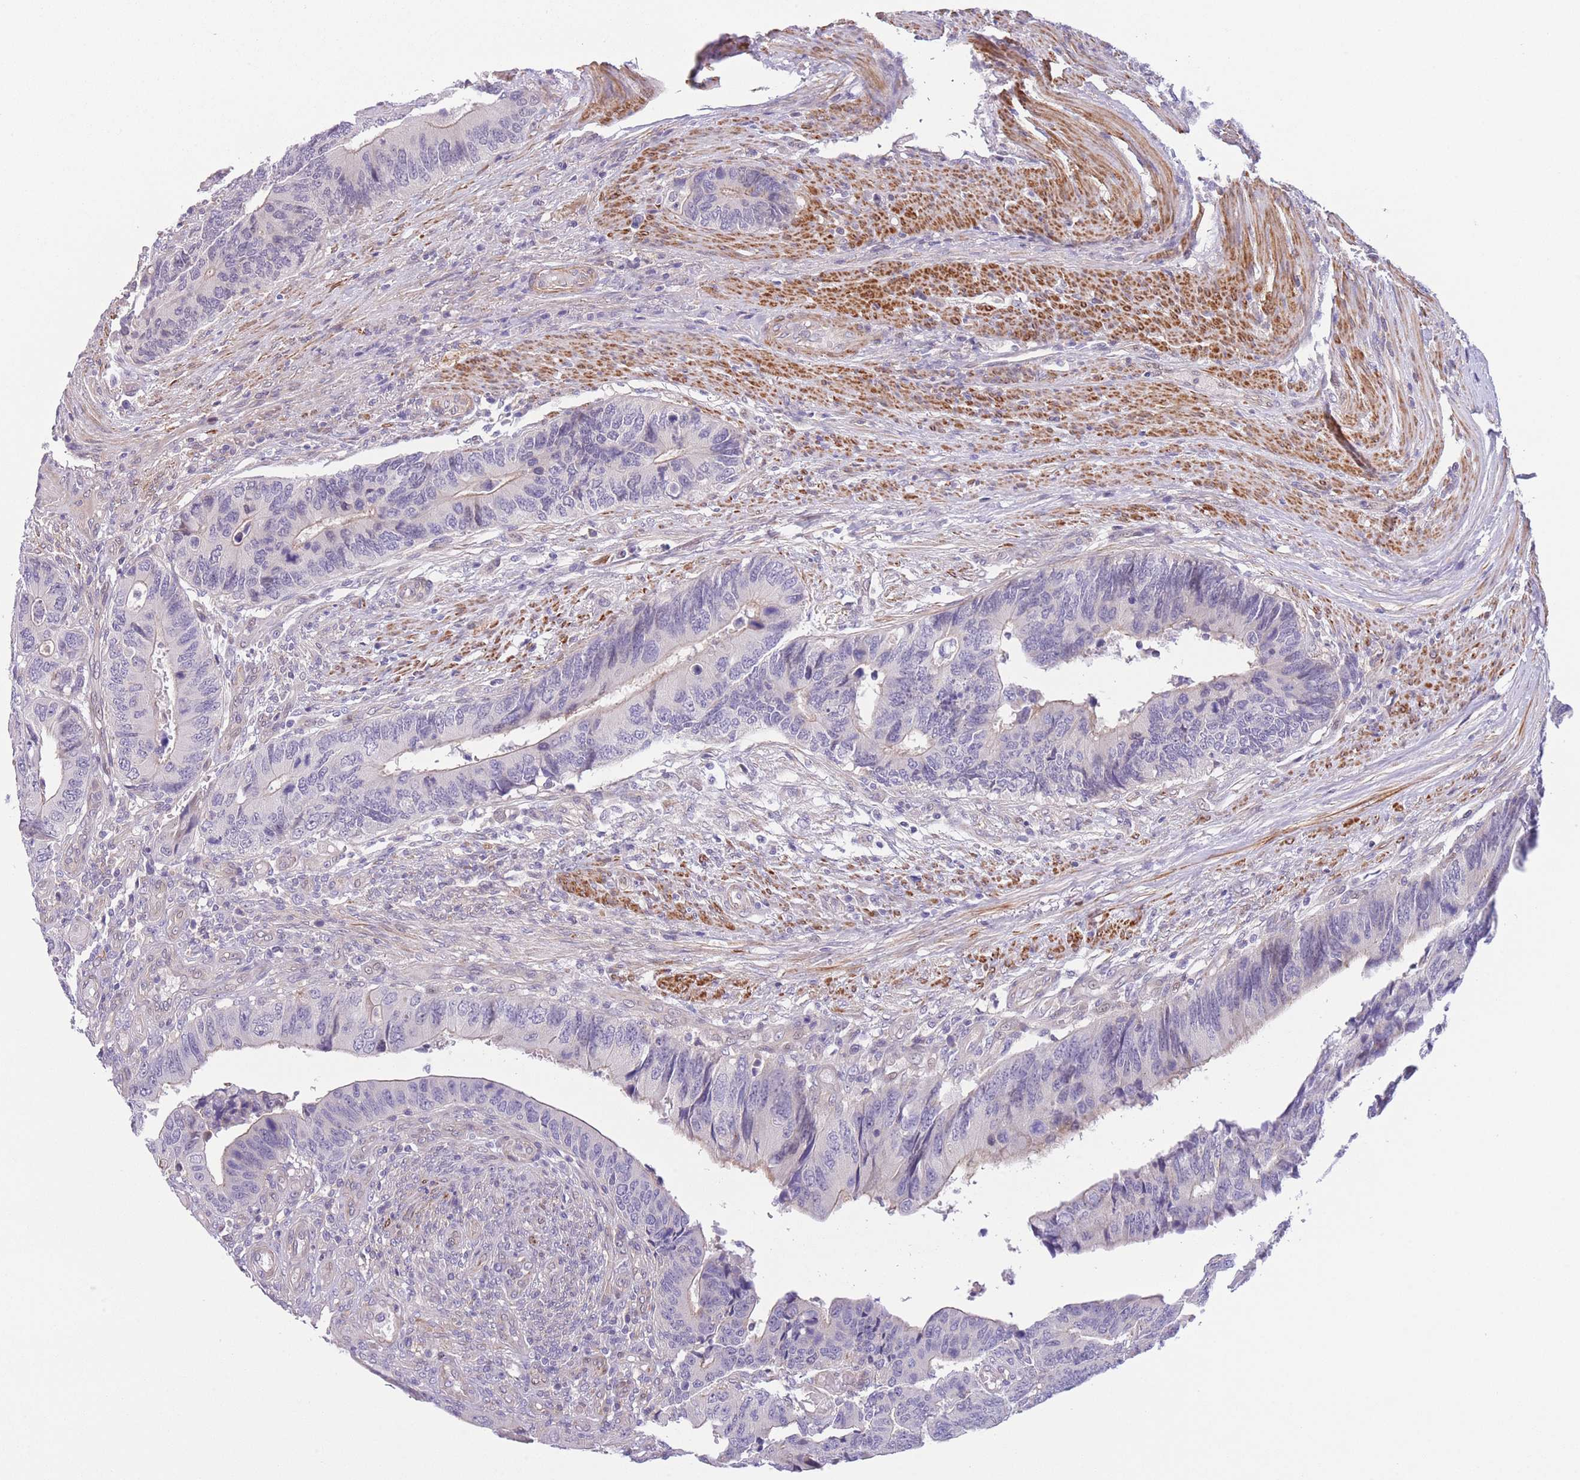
{"staining": {"intensity": "weak", "quantity": "<25%", "location": "cytoplasmic/membranous"}, "tissue": "colorectal cancer", "cell_type": "Tumor cells", "image_type": "cancer", "snomed": [{"axis": "morphology", "description": "Adenocarcinoma, NOS"}, {"axis": "topography", "description": "Colon"}], "caption": "There is no significant positivity in tumor cells of colorectal adenocarcinoma. (Immunohistochemistry, brightfield microscopy, high magnification).", "gene": "C9orf152", "patient": {"sex": "male", "age": 87}}